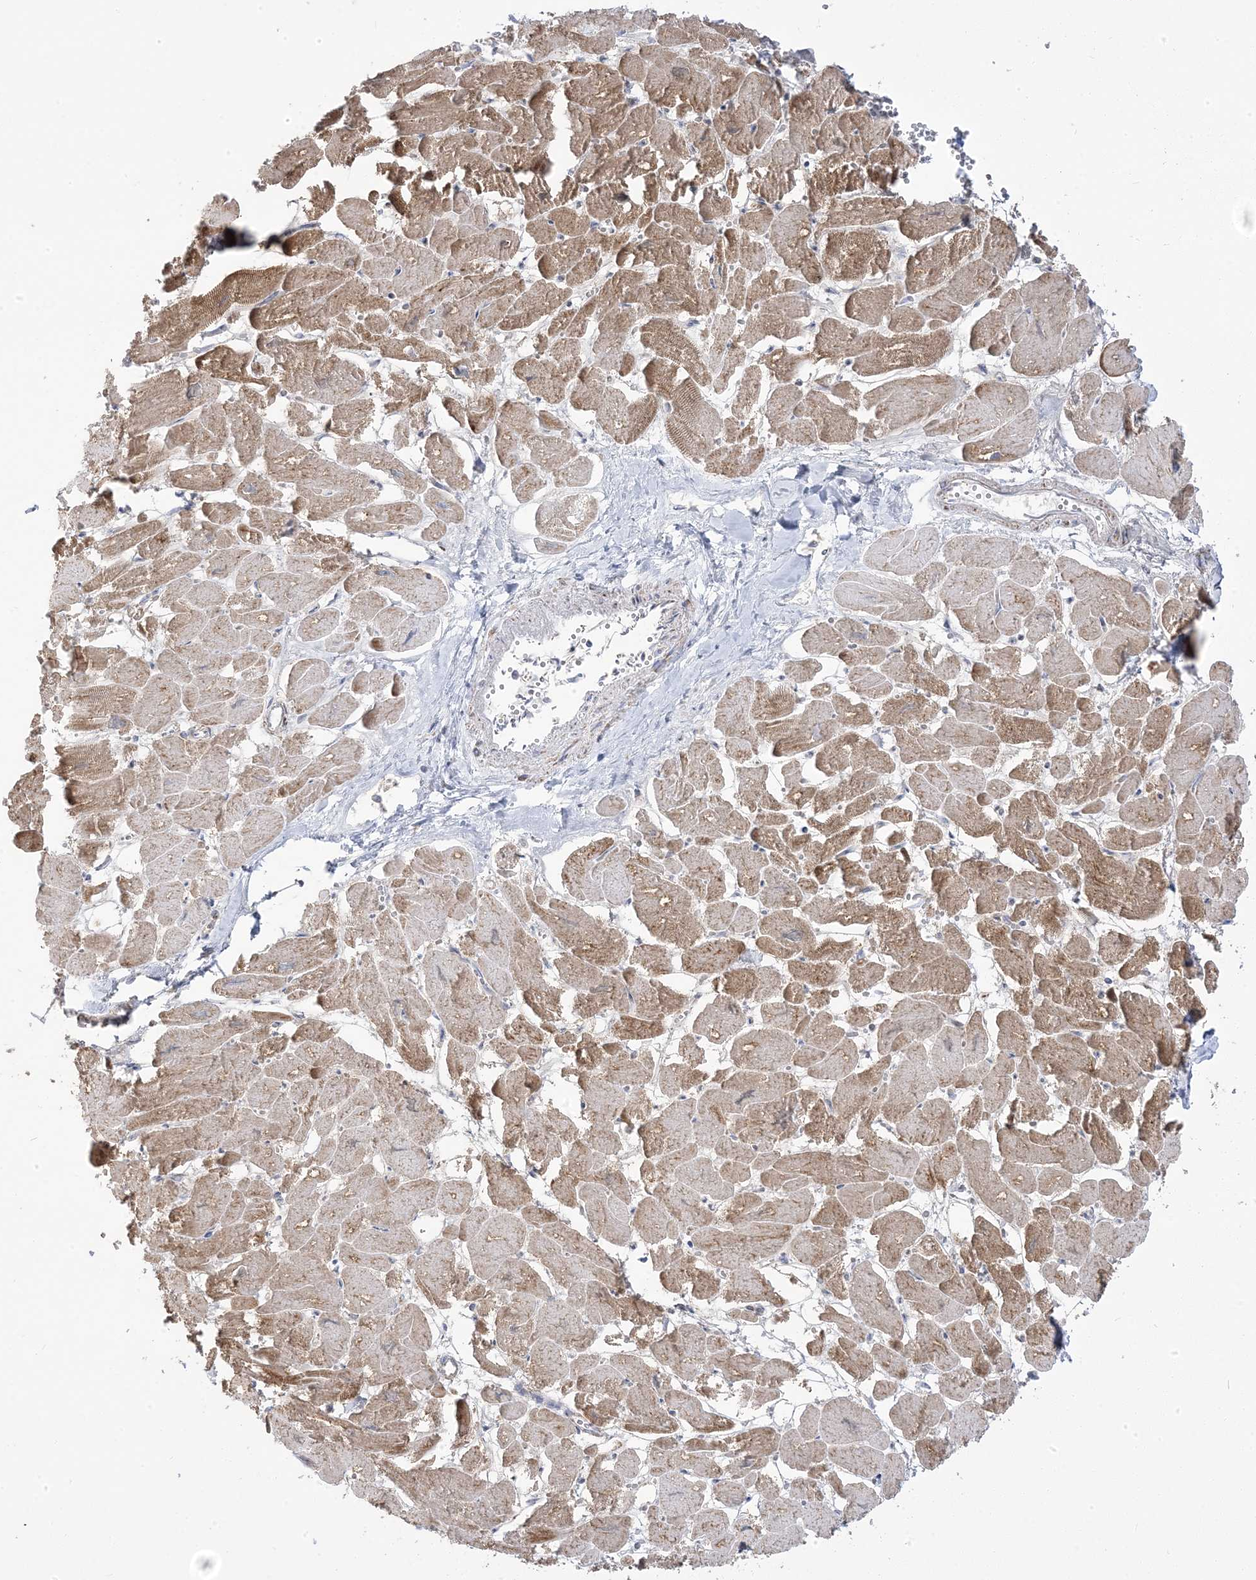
{"staining": {"intensity": "moderate", "quantity": ">75%", "location": "cytoplasmic/membranous"}, "tissue": "heart muscle", "cell_type": "Cardiomyocytes", "image_type": "normal", "snomed": [{"axis": "morphology", "description": "Normal tissue, NOS"}, {"axis": "topography", "description": "Heart"}], "caption": "An IHC photomicrograph of normal tissue is shown. Protein staining in brown highlights moderate cytoplasmic/membranous positivity in heart muscle within cardiomyocytes. (IHC, brightfield microscopy, high magnification).", "gene": "PCCB", "patient": {"sex": "male", "age": 54}}